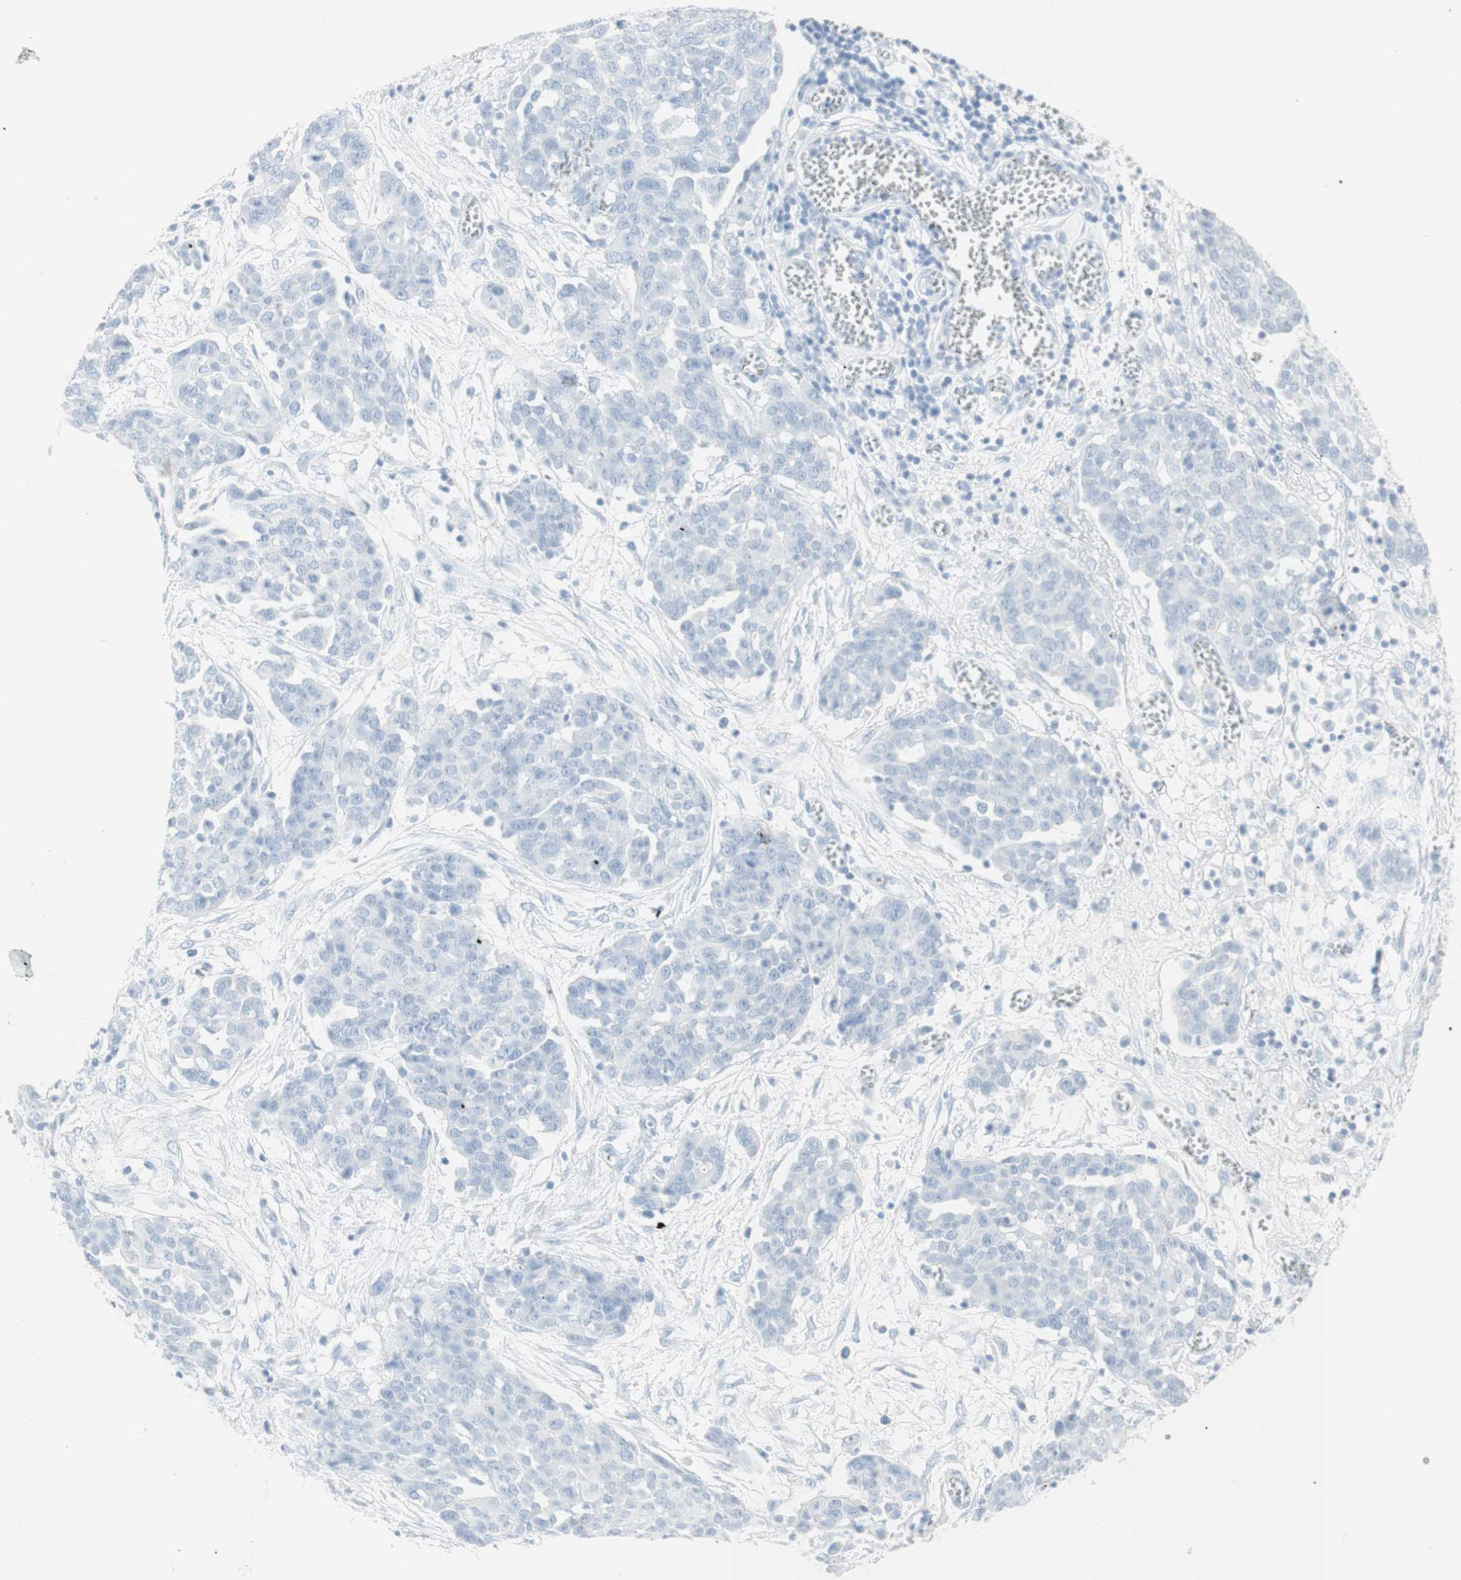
{"staining": {"intensity": "negative", "quantity": "none", "location": "none"}, "tissue": "ovarian cancer", "cell_type": "Tumor cells", "image_type": "cancer", "snomed": [{"axis": "morphology", "description": "Cystadenocarcinoma, serous, NOS"}, {"axis": "topography", "description": "Soft tissue"}, {"axis": "topography", "description": "Ovary"}], "caption": "A high-resolution image shows immunohistochemistry staining of serous cystadenocarcinoma (ovarian), which demonstrates no significant expression in tumor cells.", "gene": "NAPSA", "patient": {"sex": "female", "age": 57}}